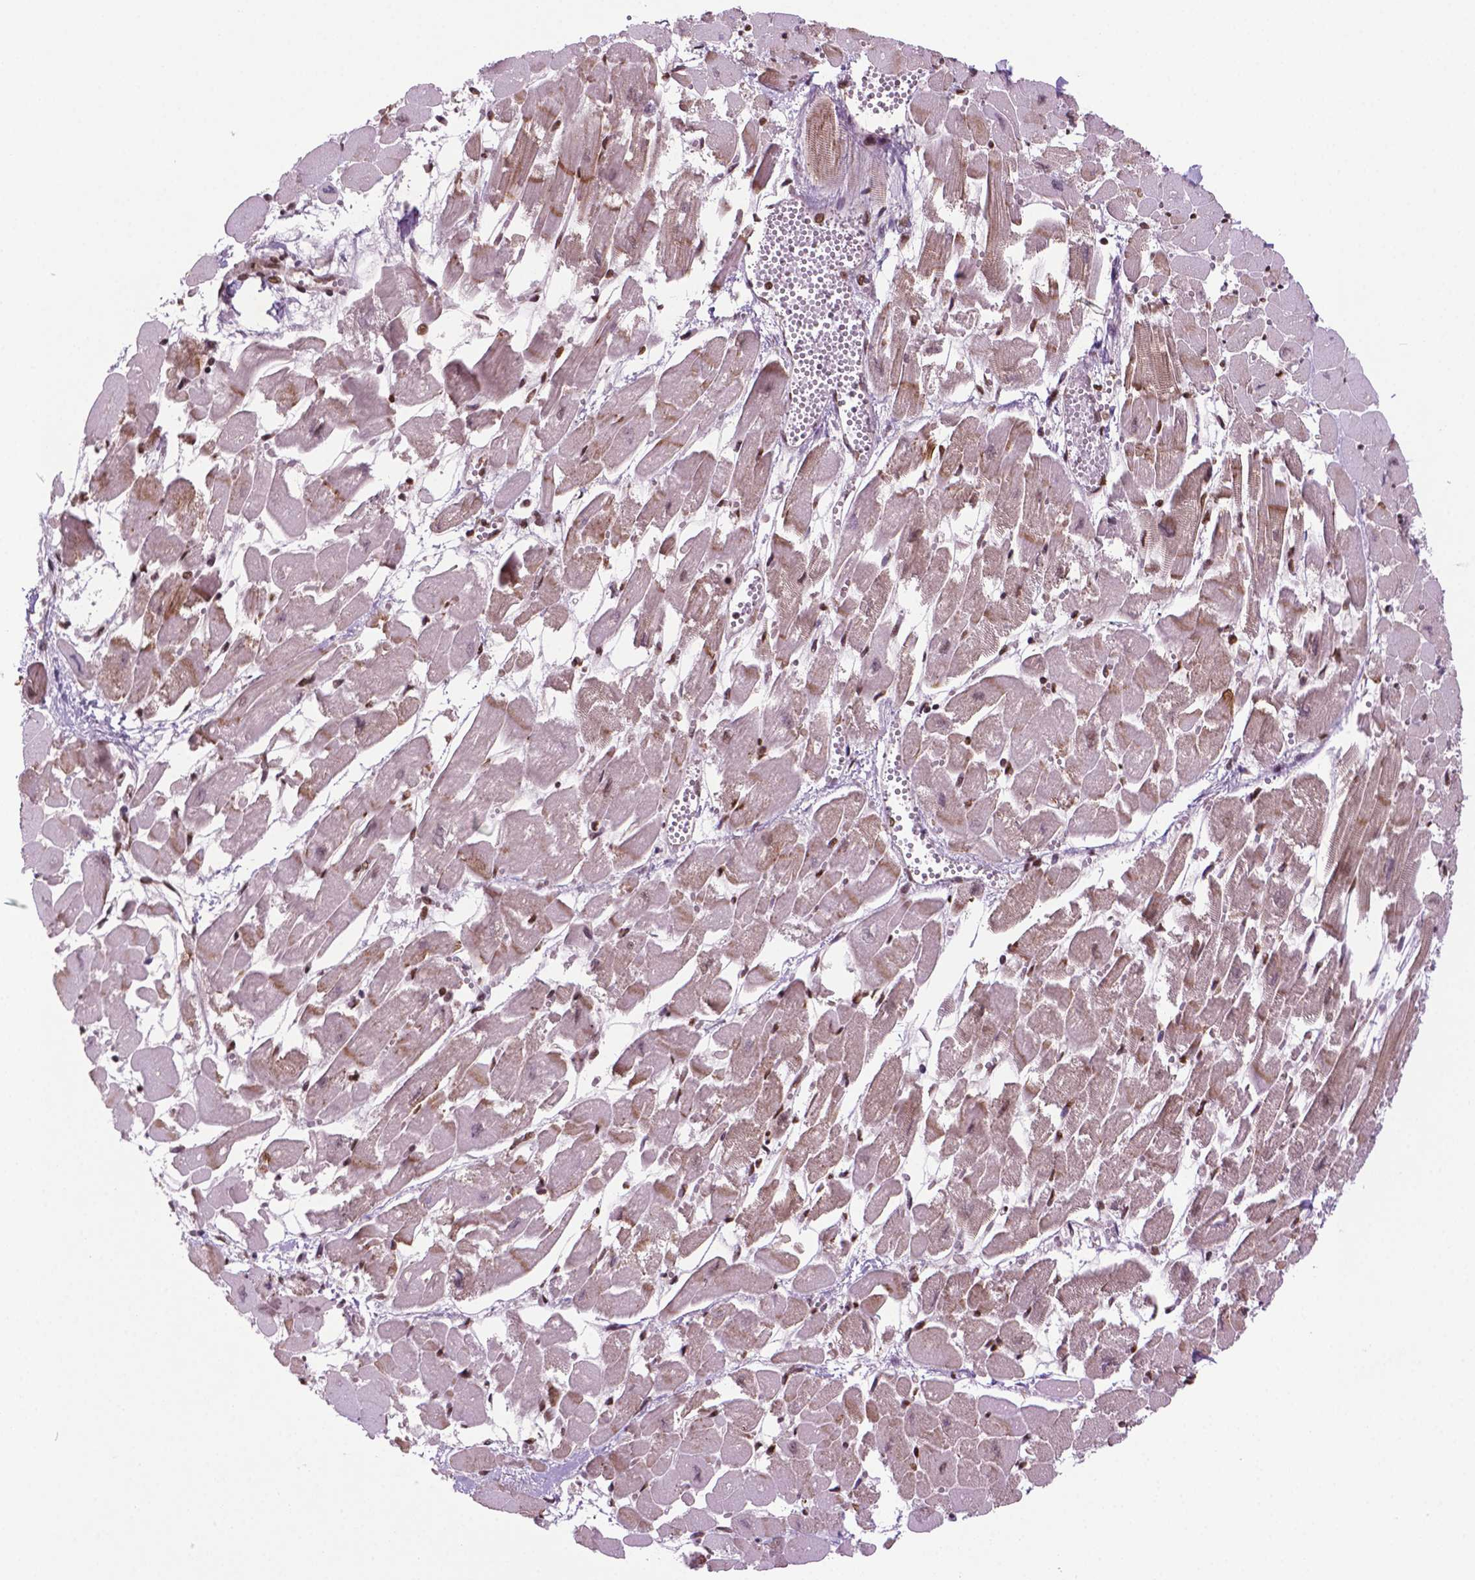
{"staining": {"intensity": "strong", "quantity": "25%-75%", "location": "nuclear"}, "tissue": "heart muscle", "cell_type": "Cardiomyocytes", "image_type": "normal", "snomed": [{"axis": "morphology", "description": "Normal tissue, NOS"}, {"axis": "topography", "description": "Heart"}], "caption": "Immunohistochemical staining of normal heart muscle exhibits strong nuclear protein staining in about 25%-75% of cardiomyocytes.", "gene": "SIRT6", "patient": {"sex": "female", "age": 52}}